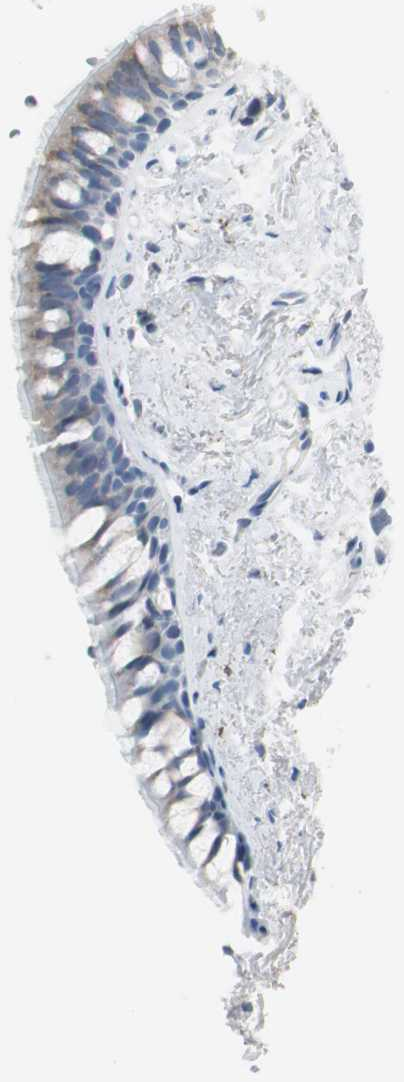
{"staining": {"intensity": "weak", "quantity": "25%-75%", "location": "cytoplasmic/membranous"}, "tissue": "bronchus", "cell_type": "Respiratory epithelial cells", "image_type": "normal", "snomed": [{"axis": "morphology", "description": "Normal tissue, NOS"}, {"axis": "topography", "description": "Bronchus"}], "caption": "IHC photomicrograph of normal human bronchus stained for a protein (brown), which reveals low levels of weak cytoplasmic/membranous positivity in approximately 25%-75% of respiratory epithelial cells.", "gene": "S100A7A", "patient": {"sex": "female", "age": 73}}